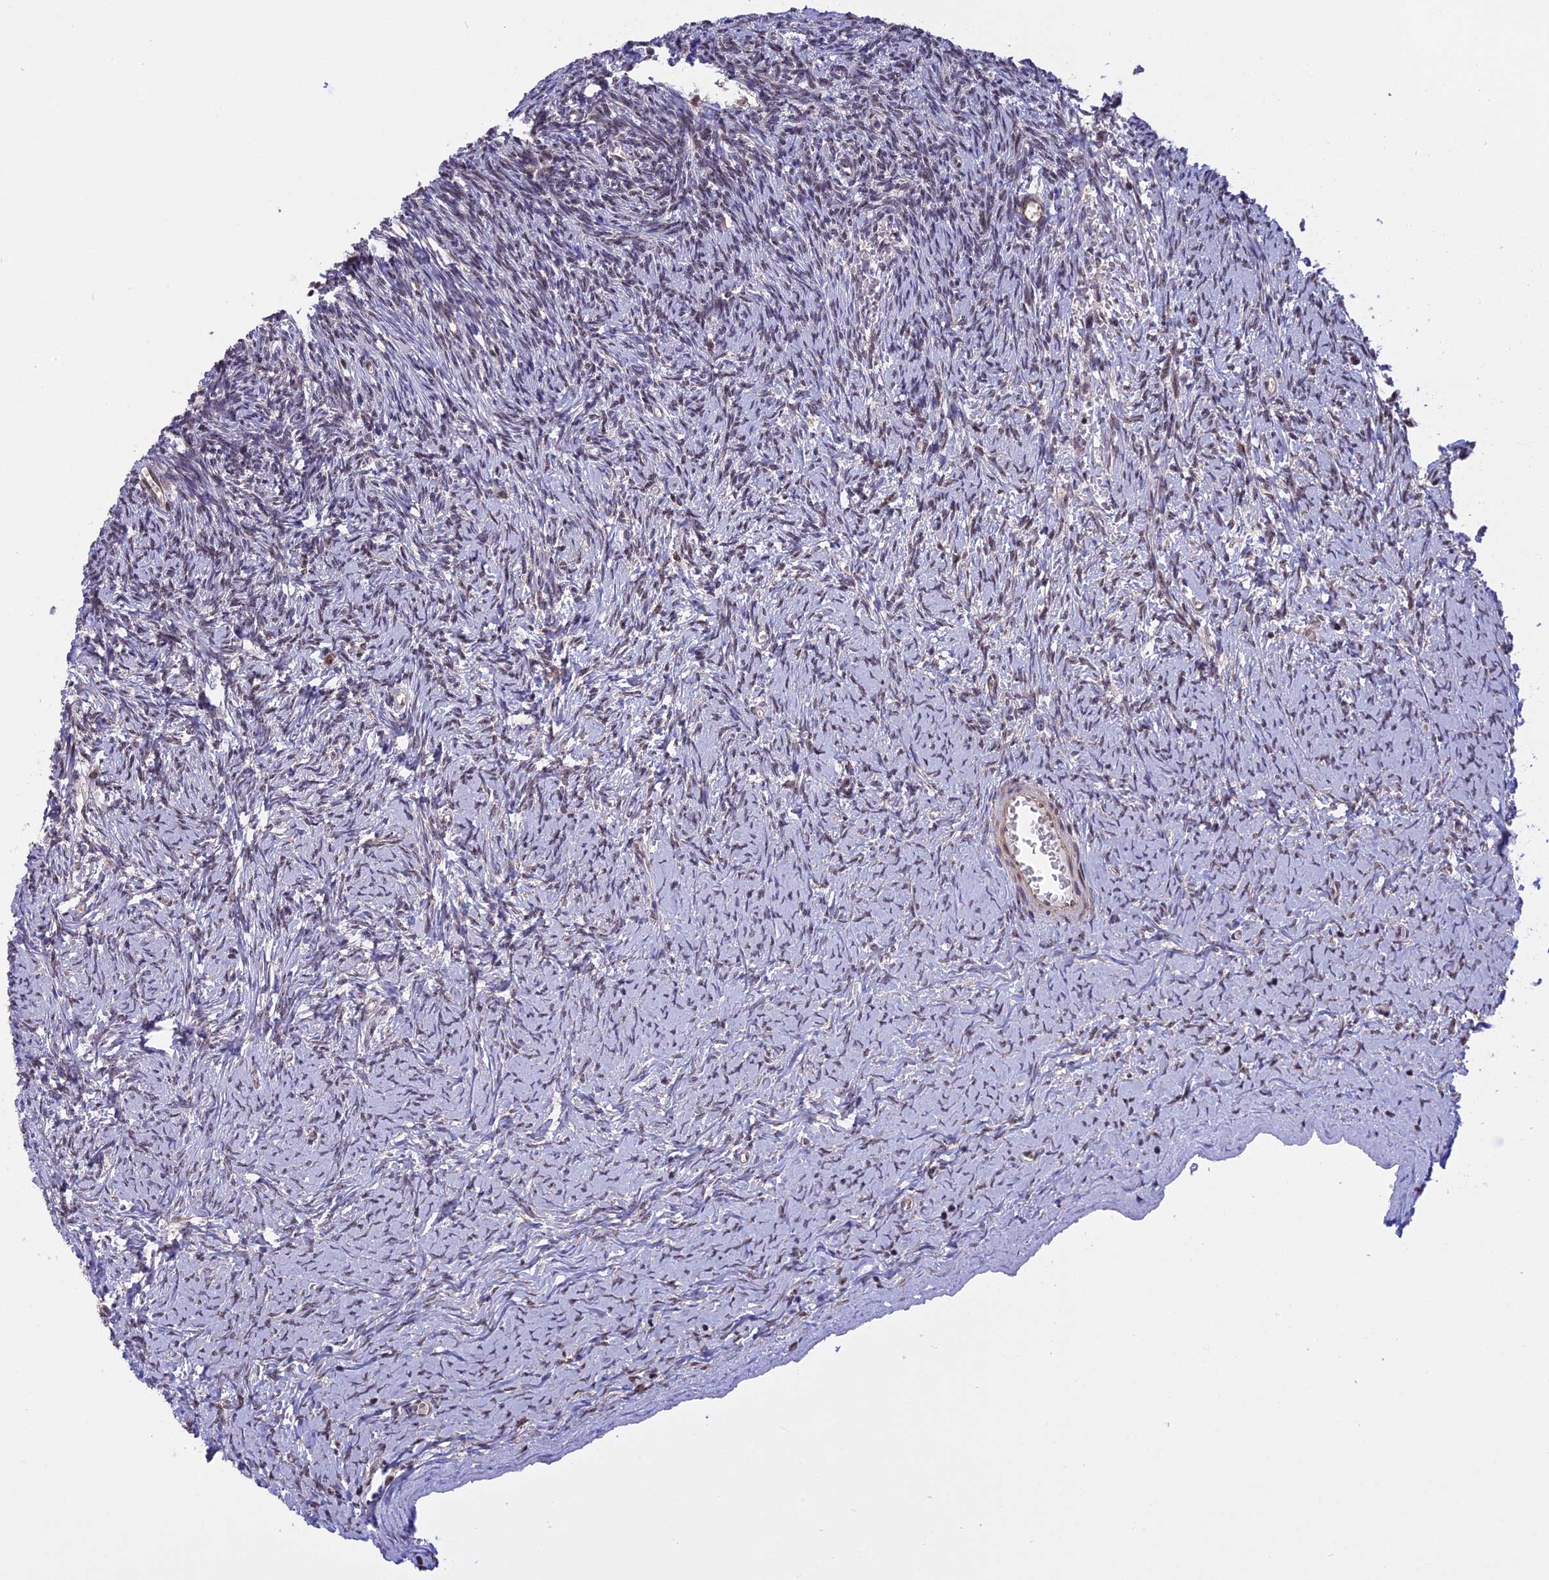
{"staining": {"intensity": "negative", "quantity": "none", "location": "none"}, "tissue": "ovary", "cell_type": "Ovarian stroma cells", "image_type": "normal", "snomed": [{"axis": "morphology", "description": "Normal tissue, NOS"}, {"axis": "topography", "description": "Ovary"}], "caption": "This is a histopathology image of immunohistochemistry (IHC) staining of normal ovary, which shows no positivity in ovarian stroma cells.", "gene": "MGA", "patient": {"sex": "female", "age": 39}}